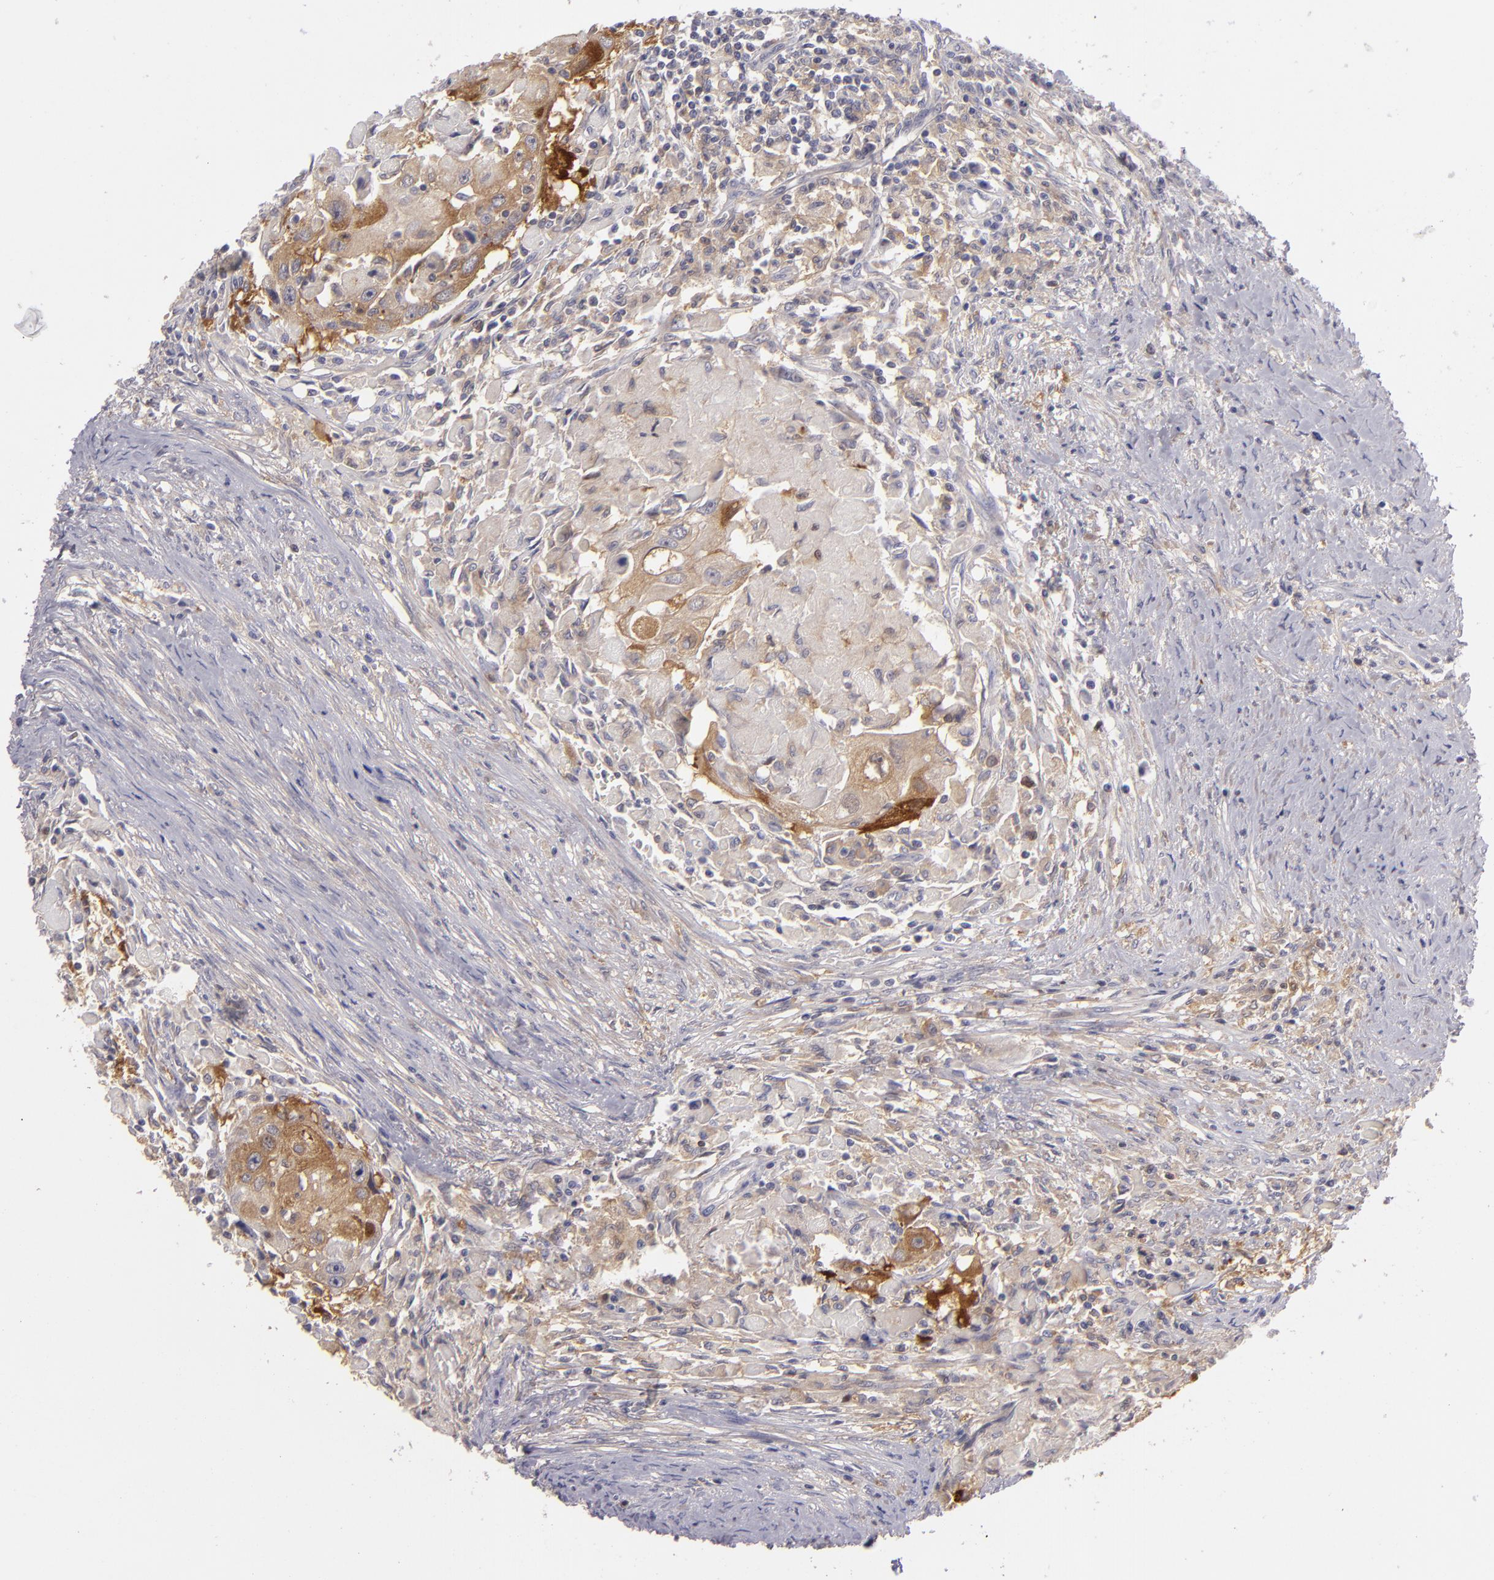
{"staining": {"intensity": "strong", "quantity": ">75%", "location": "cytoplasmic/membranous"}, "tissue": "head and neck cancer", "cell_type": "Tumor cells", "image_type": "cancer", "snomed": [{"axis": "morphology", "description": "Squamous cell carcinoma, NOS"}, {"axis": "topography", "description": "Head-Neck"}], "caption": "There is high levels of strong cytoplasmic/membranous staining in tumor cells of head and neck squamous cell carcinoma, as demonstrated by immunohistochemical staining (brown color).", "gene": "MMP10", "patient": {"sex": "male", "age": 64}}